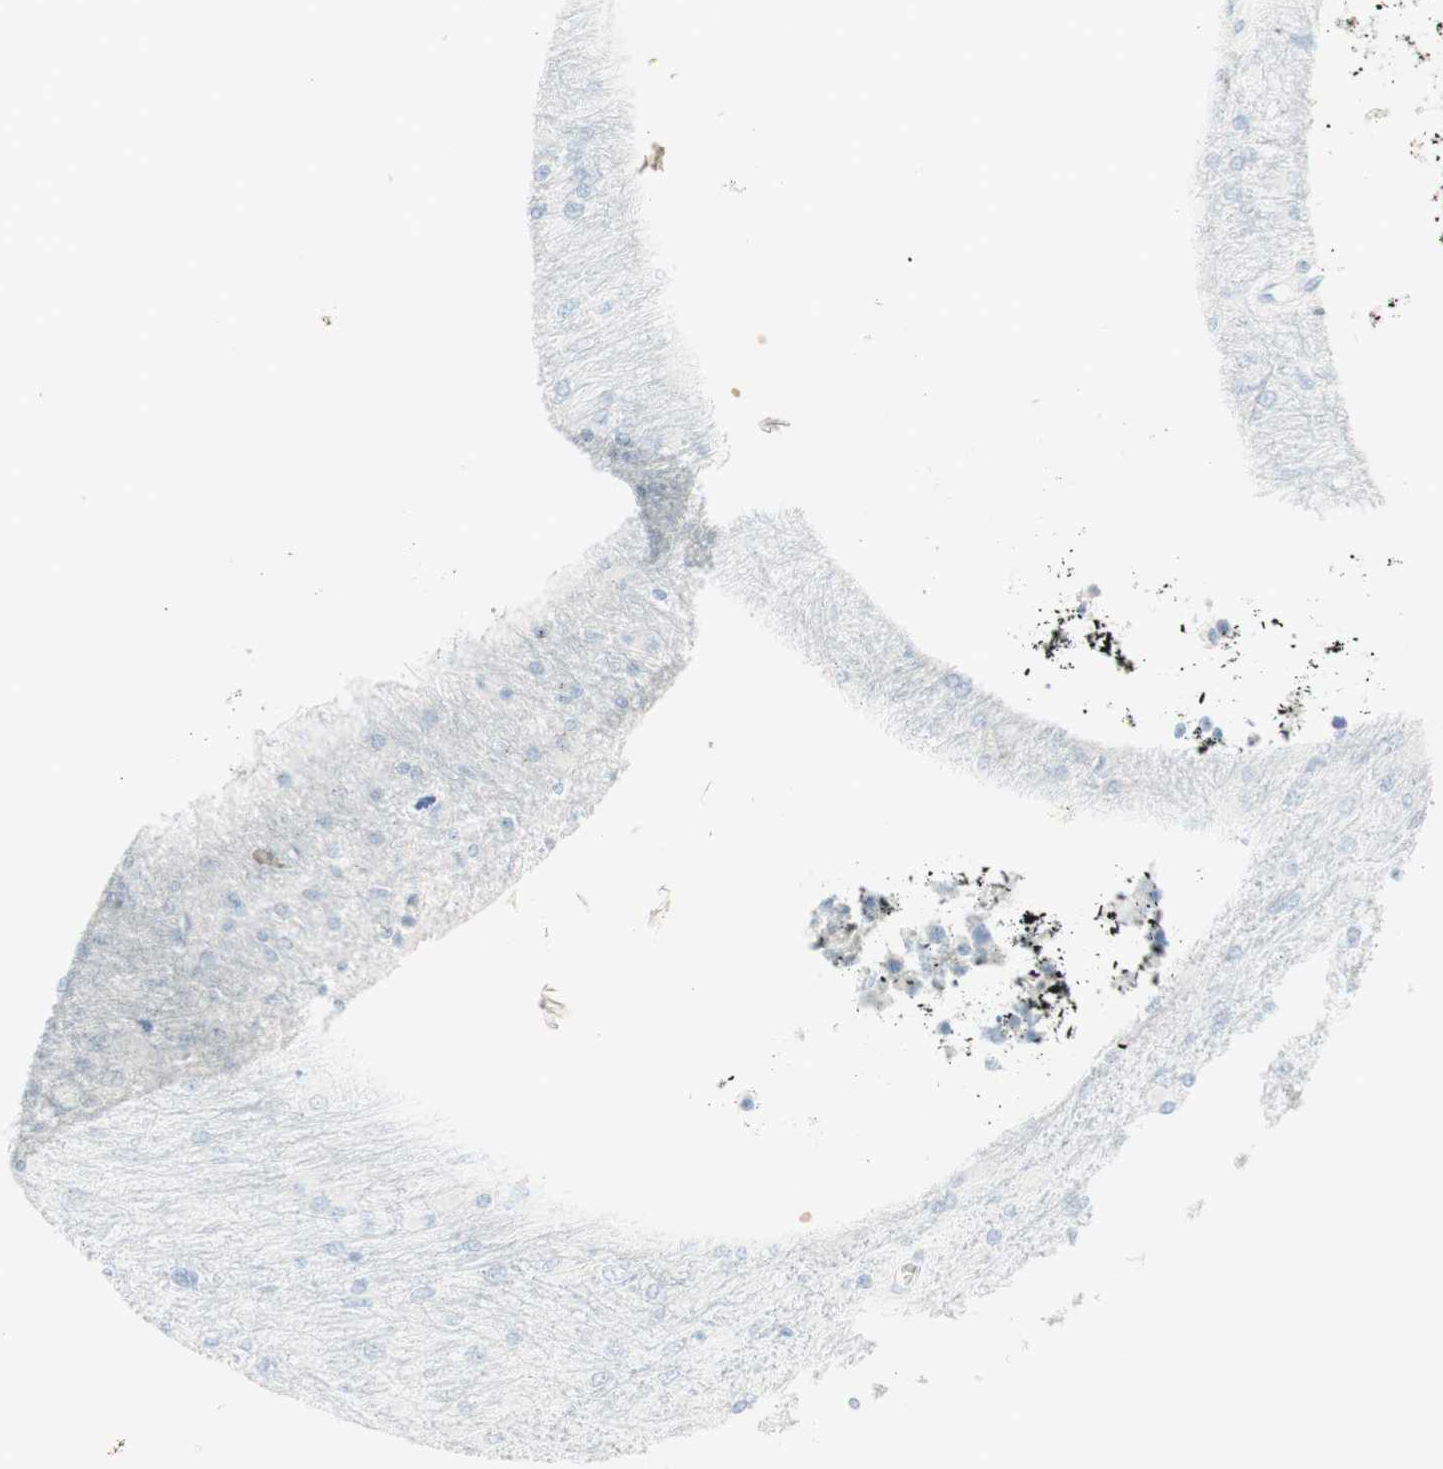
{"staining": {"intensity": "negative", "quantity": "none", "location": "none"}, "tissue": "glioma", "cell_type": "Tumor cells", "image_type": "cancer", "snomed": [{"axis": "morphology", "description": "Glioma, malignant, High grade"}, {"axis": "topography", "description": "Cerebral cortex"}], "caption": "Tumor cells show no significant protein staining in glioma.", "gene": "NAPSA", "patient": {"sex": "female", "age": 36}}